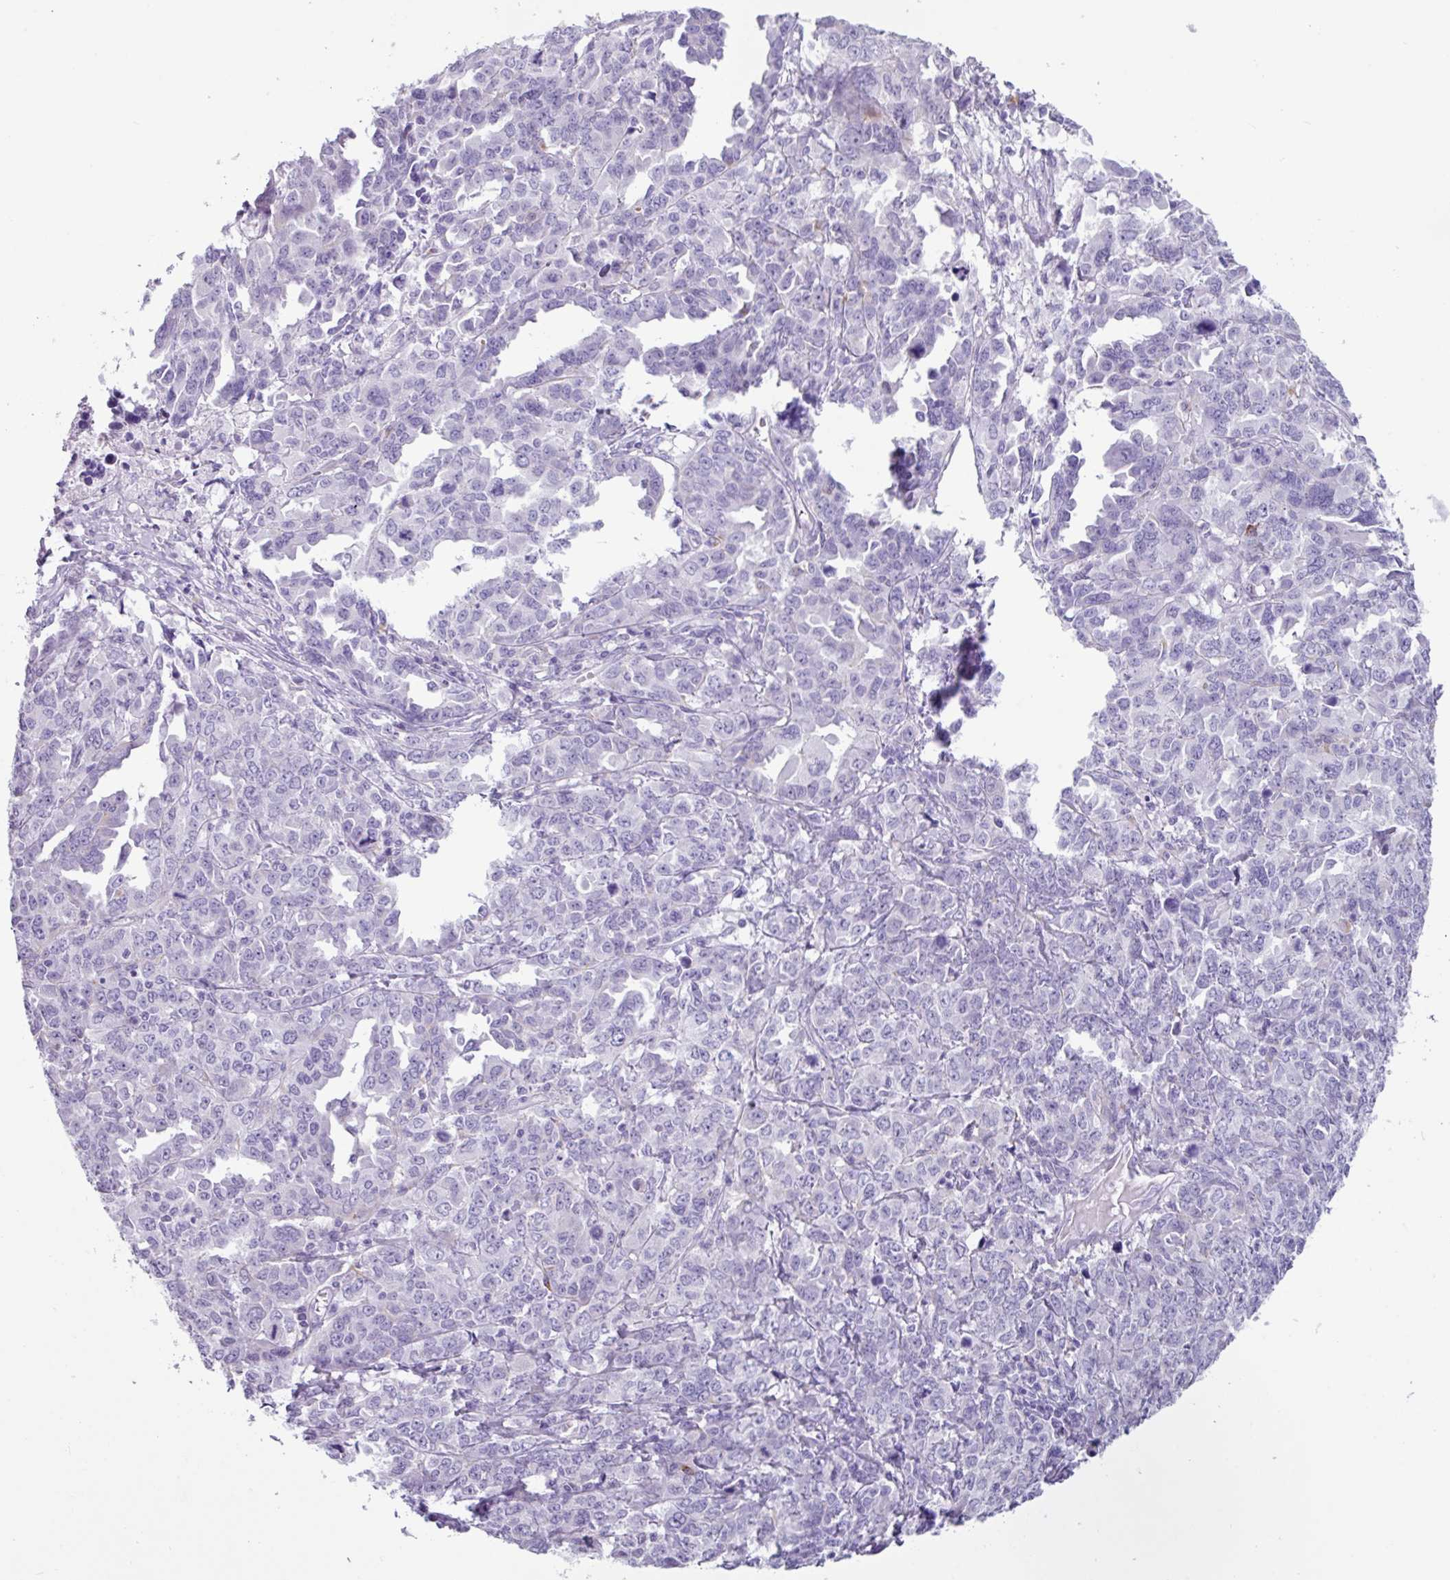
{"staining": {"intensity": "negative", "quantity": "none", "location": "none"}, "tissue": "ovarian cancer", "cell_type": "Tumor cells", "image_type": "cancer", "snomed": [{"axis": "morphology", "description": "Adenocarcinoma, NOS"}, {"axis": "morphology", "description": "Carcinoma, endometroid"}, {"axis": "topography", "description": "Ovary"}], "caption": "A high-resolution photomicrograph shows IHC staining of ovarian cancer, which displays no significant positivity in tumor cells.", "gene": "NCCRP1", "patient": {"sex": "female", "age": 72}}